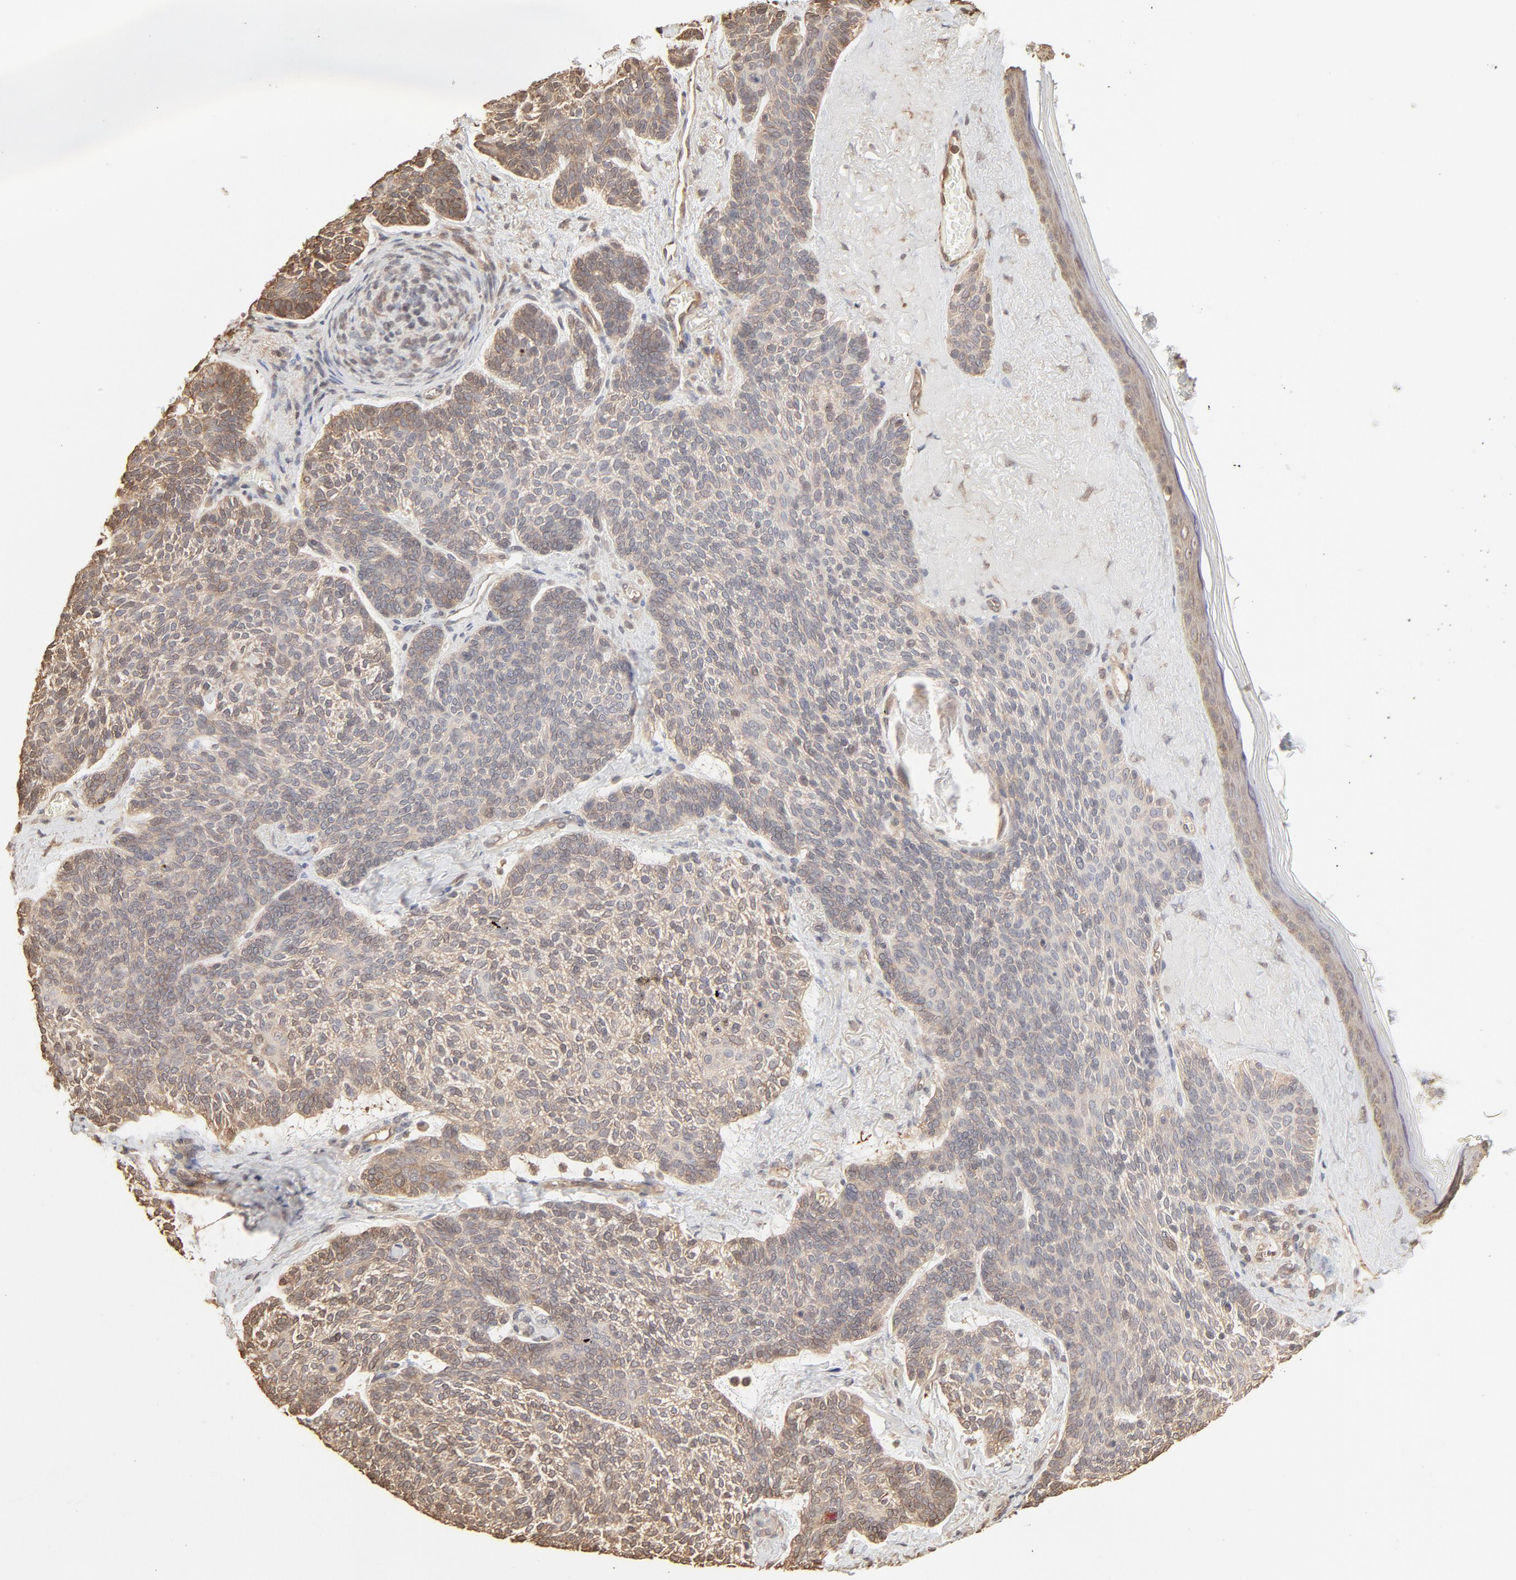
{"staining": {"intensity": "weak", "quantity": ">75%", "location": "cytoplasmic/membranous"}, "tissue": "skin cancer", "cell_type": "Tumor cells", "image_type": "cancer", "snomed": [{"axis": "morphology", "description": "Normal tissue, NOS"}, {"axis": "morphology", "description": "Basal cell carcinoma"}, {"axis": "topography", "description": "Skin"}], "caption": "Brown immunohistochemical staining in human skin basal cell carcinoma exhibits weak cytoplasmic/membranous positivity in approximately >75% of tumor cells.", "gene": "PPP2CA", "patient": {"sex": "female", "age": 70}}